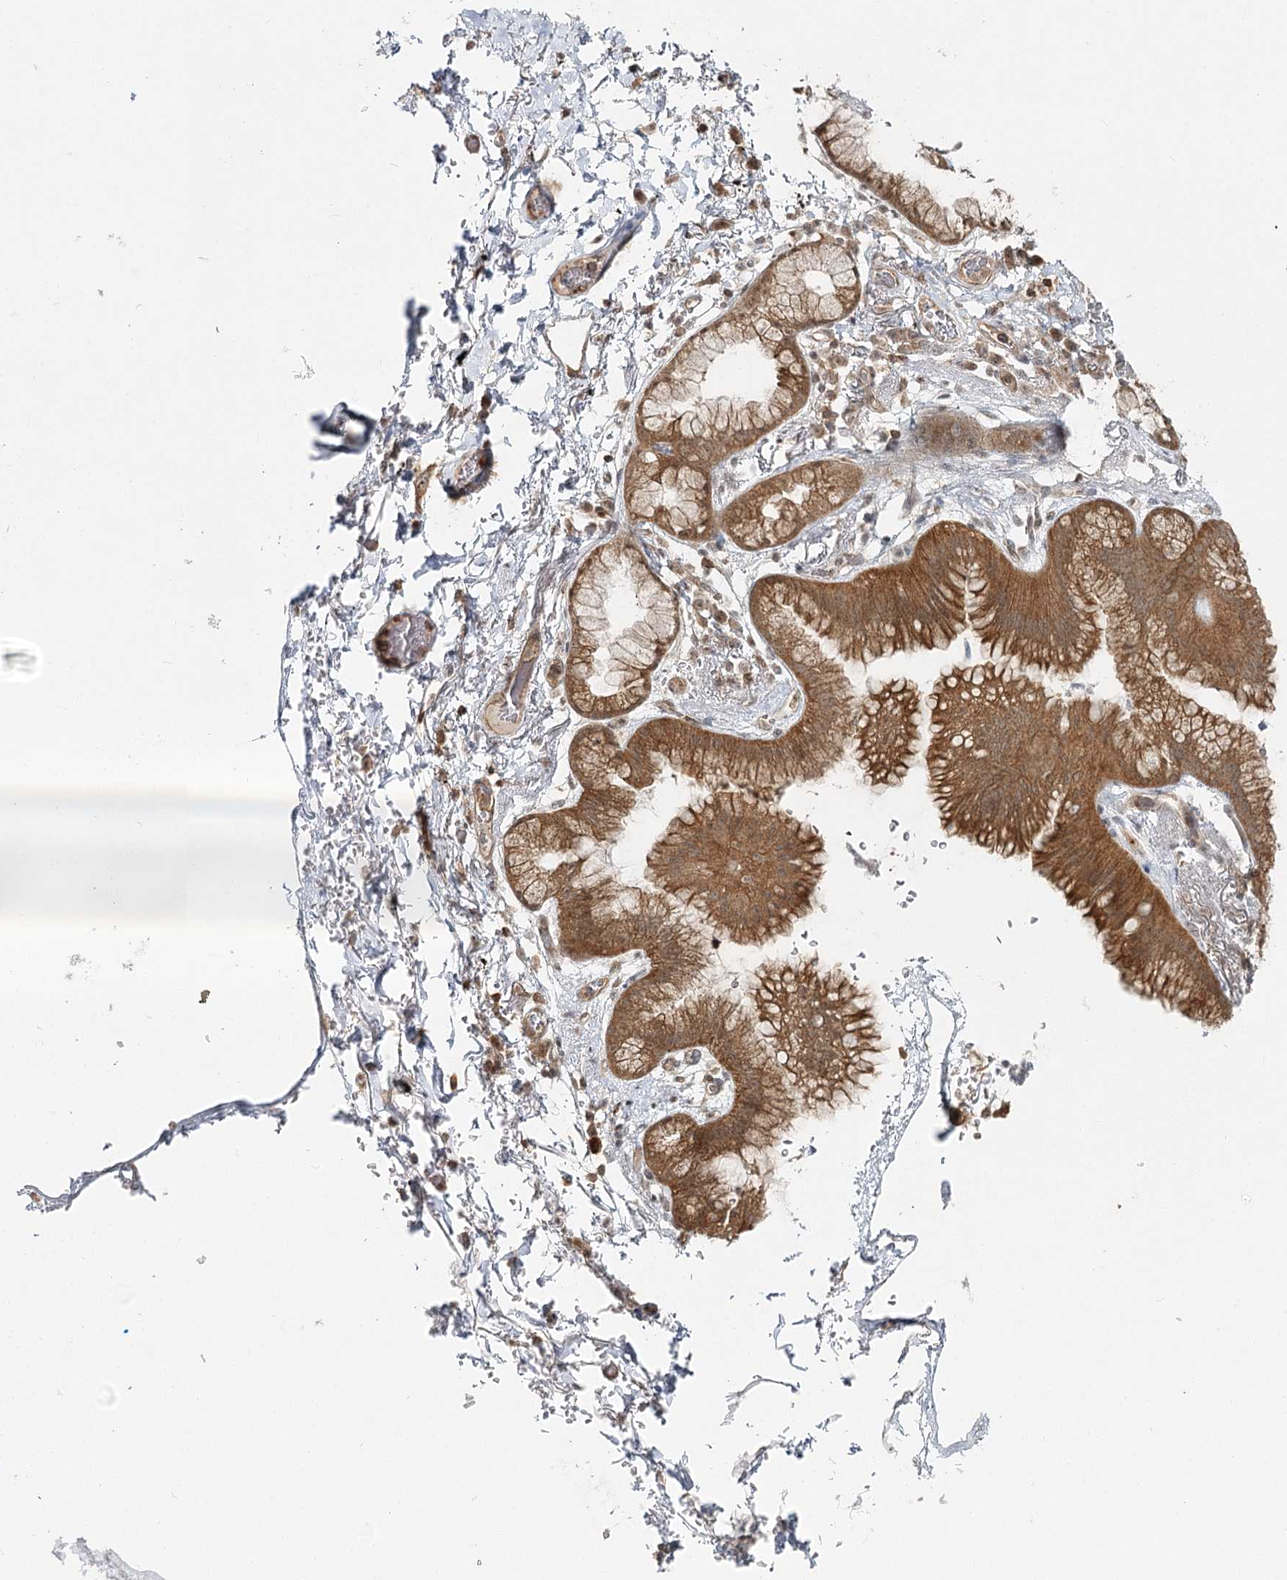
{"staining": {"intensity": "strong", "quantity": ">75%", "location": "cytoplasmic/membranous"}, "tissue": "lung cancer", "cell_type": "Tumor cells", "image_type": "cancer", "snomed": [{"axis": "morphology", "description": "Adenocarcinoma, NOS"}, {"axis": "topography", "description": "Lung"}], "caption": "Immunohistochemistry (IHC) histopathology image of adenocarcinoma (lung) stained for a protein (brown), which demonstrates high levels of strong cytoplasmic/membranous staining in approximately >75% of tumor cells.", "gene": "FAM120B", "patient": {"sex": "female", "age": 70}}